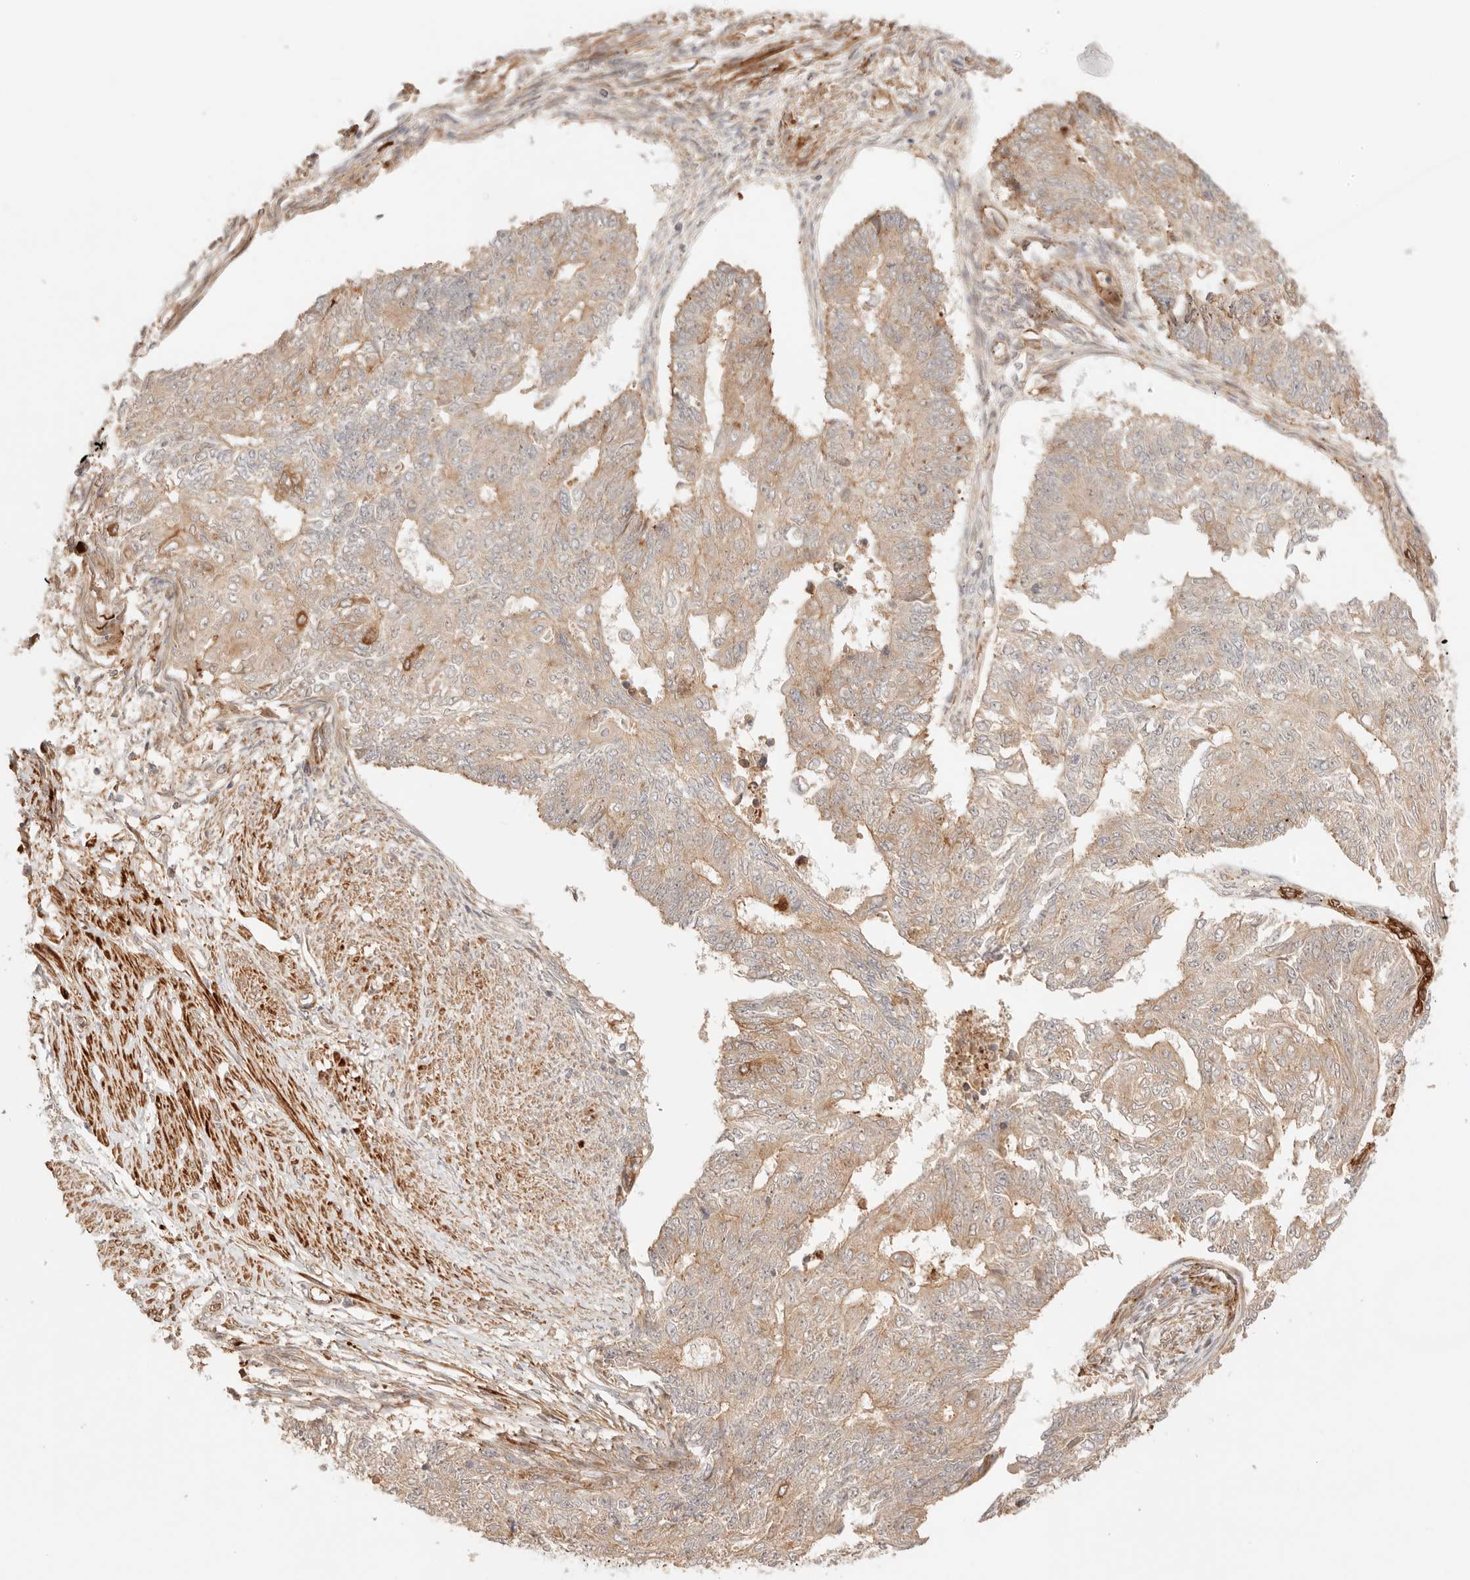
{"staining": {"intensity": "moderate", "quantity": ">75%", "location": "cytoplasmic/membranous"}, "tissue": "endometrial cancer", "cell_type": "Tumor cells", "image_type": "cancer", "snomed": [{"axis": "morphology", "description": "Adenocarcinoma, NOS"}, {"axis": "topography", "description": "Endometrium"}], "caption": "An IHC image of neoplastic tissue is shown. Protein staining in brown labels moderate cytoplasmic/membranous positivity in endometrial cancer (adenocarcinoma) within tumor cells. (brown staining indicates protein expression, while blue staining denotes nuclei).", "gene": "IL1R2", "patient": {"sex": "female", "age": 32}}